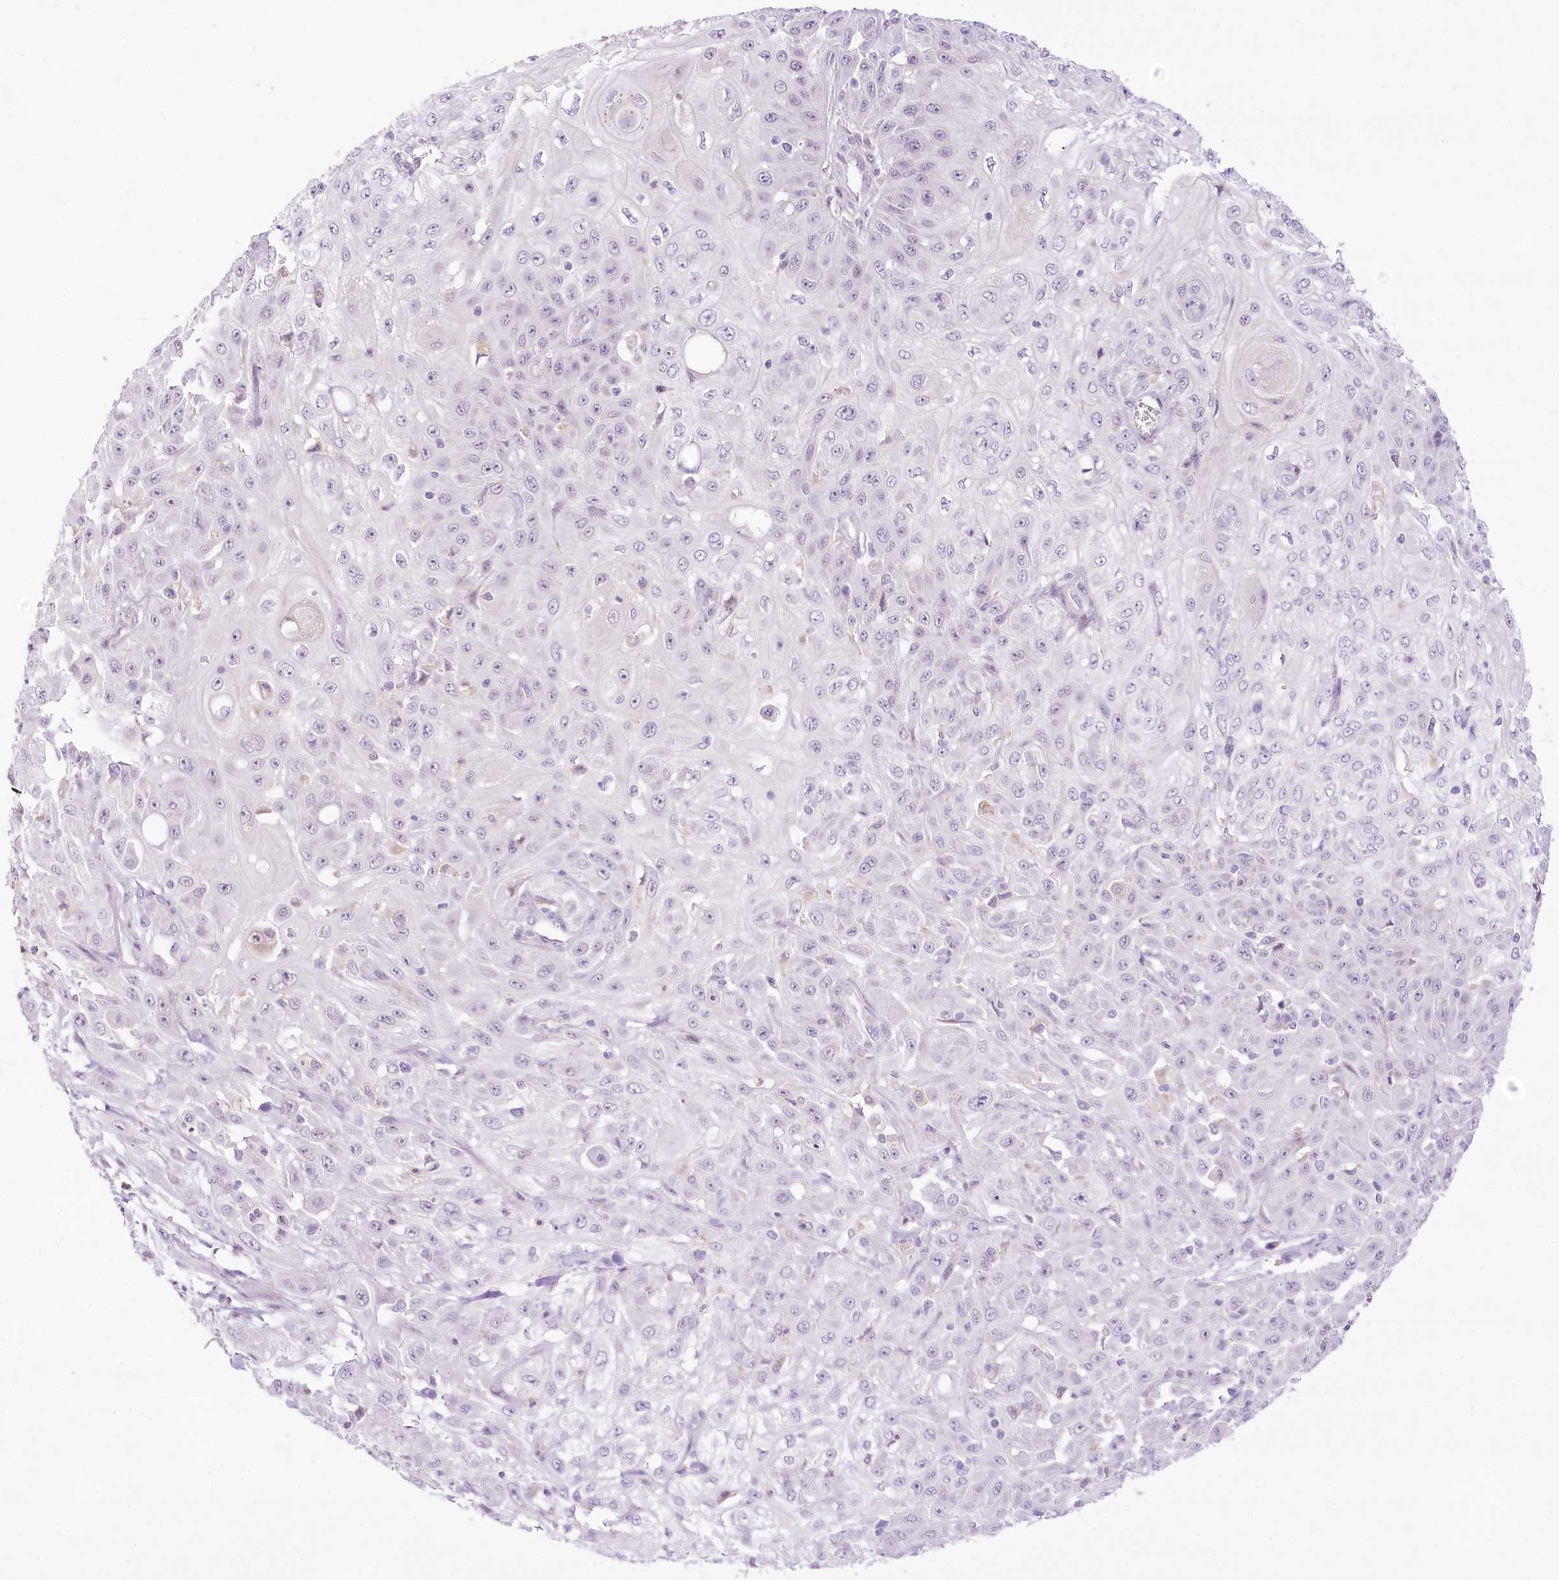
{"staining": {"intensity": "negative", "quantity": "none", "location": "none"}, "tissue": "skin cancer", "cell_type": "Tumor cells", "image_type": "cancer", "snomed": [{"axis": "morphology", "description": "Squamous cell carcinoma, NOS"}, {"axis": "morphology", "description": "Squamous cell carcinoma, metastatic, NOS"}, {"axis": "topography", "description": "Skin"}, {"axis": "topography", "description": "Lymph node"}], "caption": "The photomicrograph exhibits no staining of tumor cells in skin cancer (metastatic squamous cell carcinoma).", "gene": "CCDC30", "patient": {"sex": "male", "age": 75}}